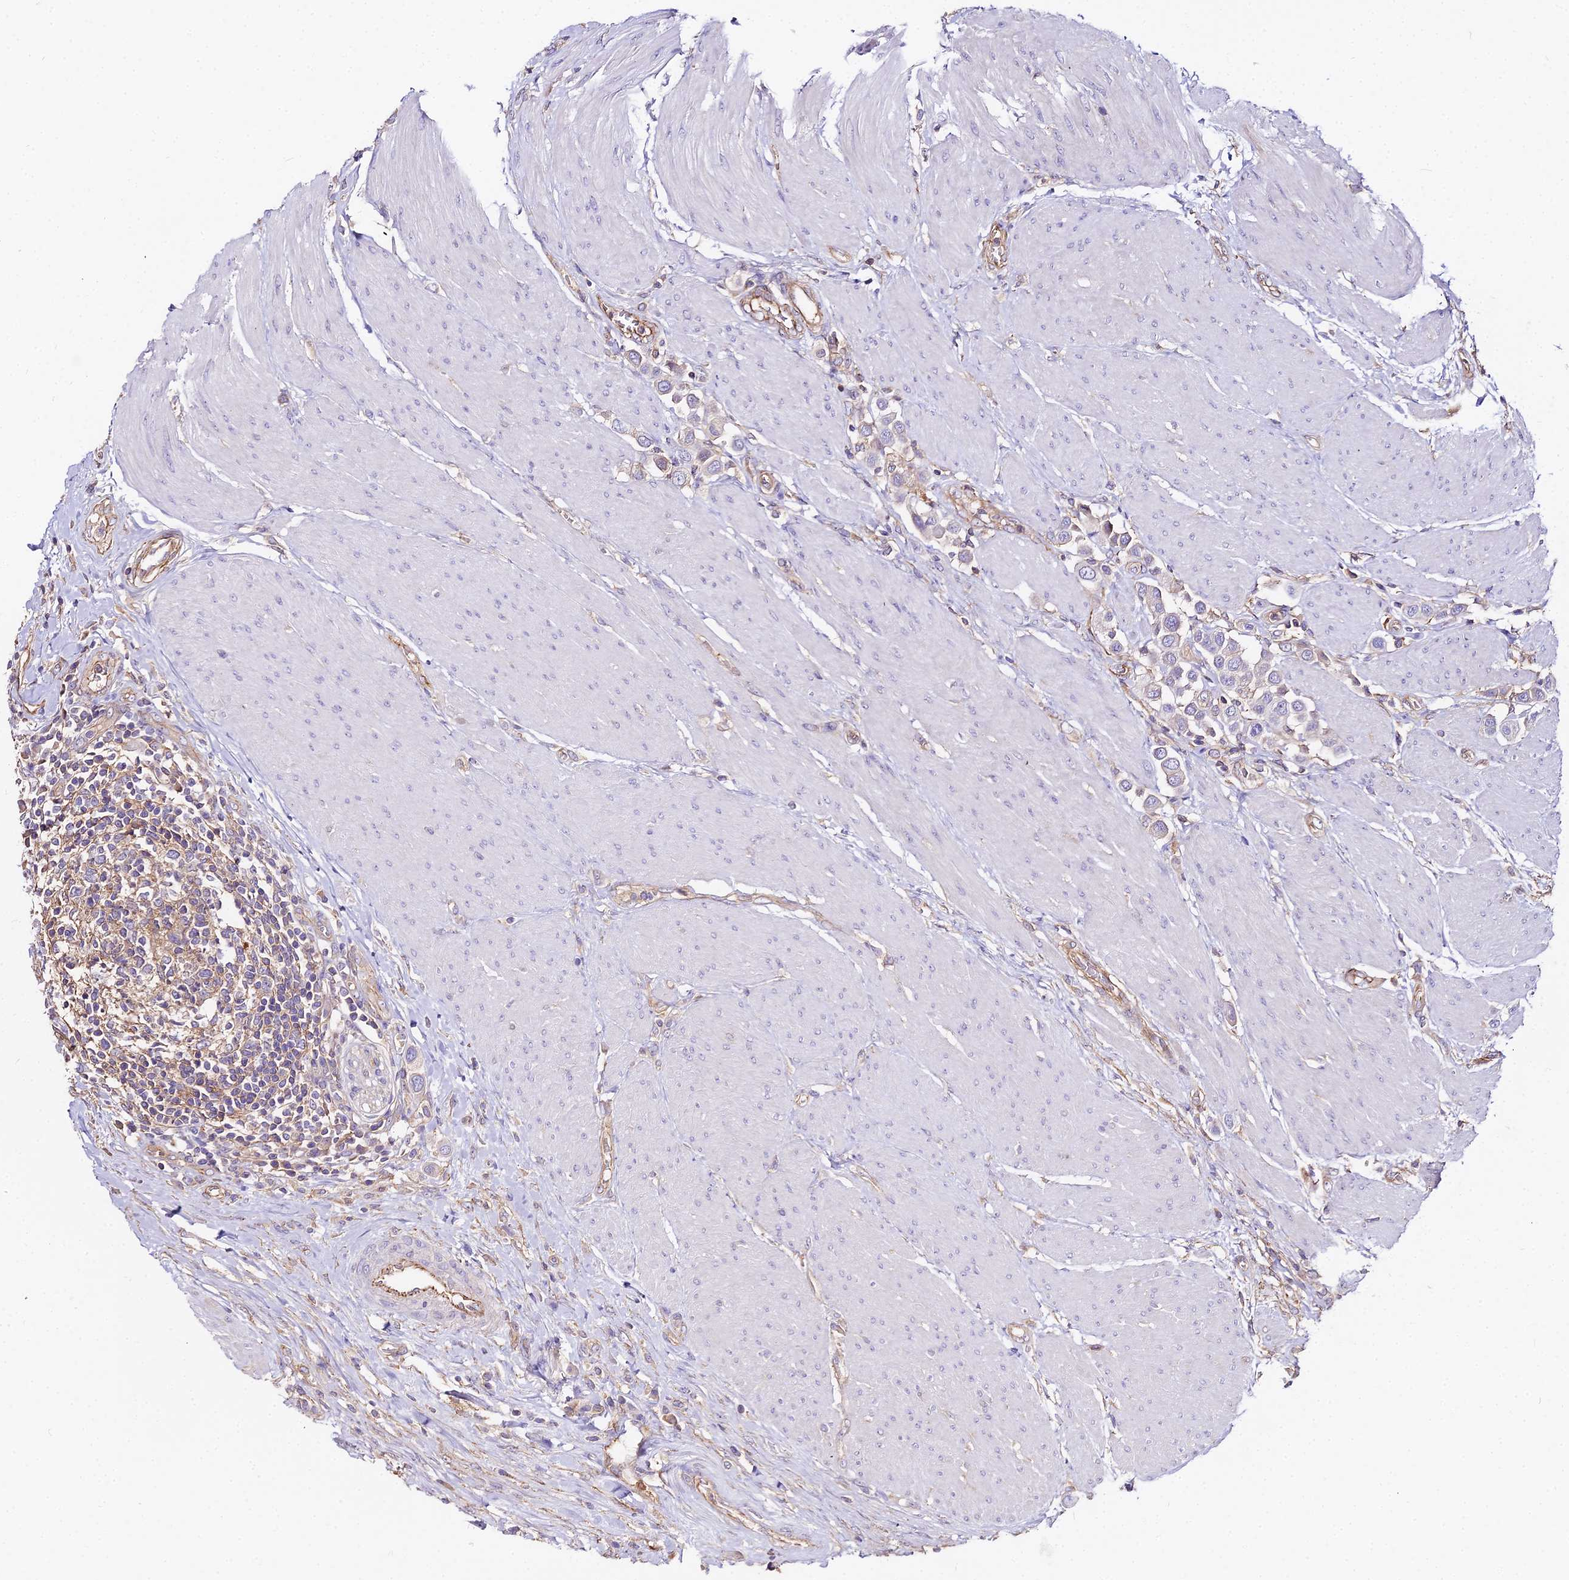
{"staining": {"intensity": "negative", "quantity": "none", "location": "none"}, "tissue": "urothelial cancer", "cell_type": "Tumor cells", "image_type": "cancer", "snomed": [{"axis": "morphology", "description": "Urothelial carcinoma, High grade"}, {"axis": "topography", "description": "Urinary bladder"}], "caption": "Immunohistochemistry histopathology image of urothelial carcinoma (high-grade) stained for a protein (brown), which demonstrates no expression in tumor cells. (Brightfield microscopy of DAB immunohistochemistry (IHC) at high magnification).", "gene": "GLYAT", "patient": {"sex": "male", "age": 50}}